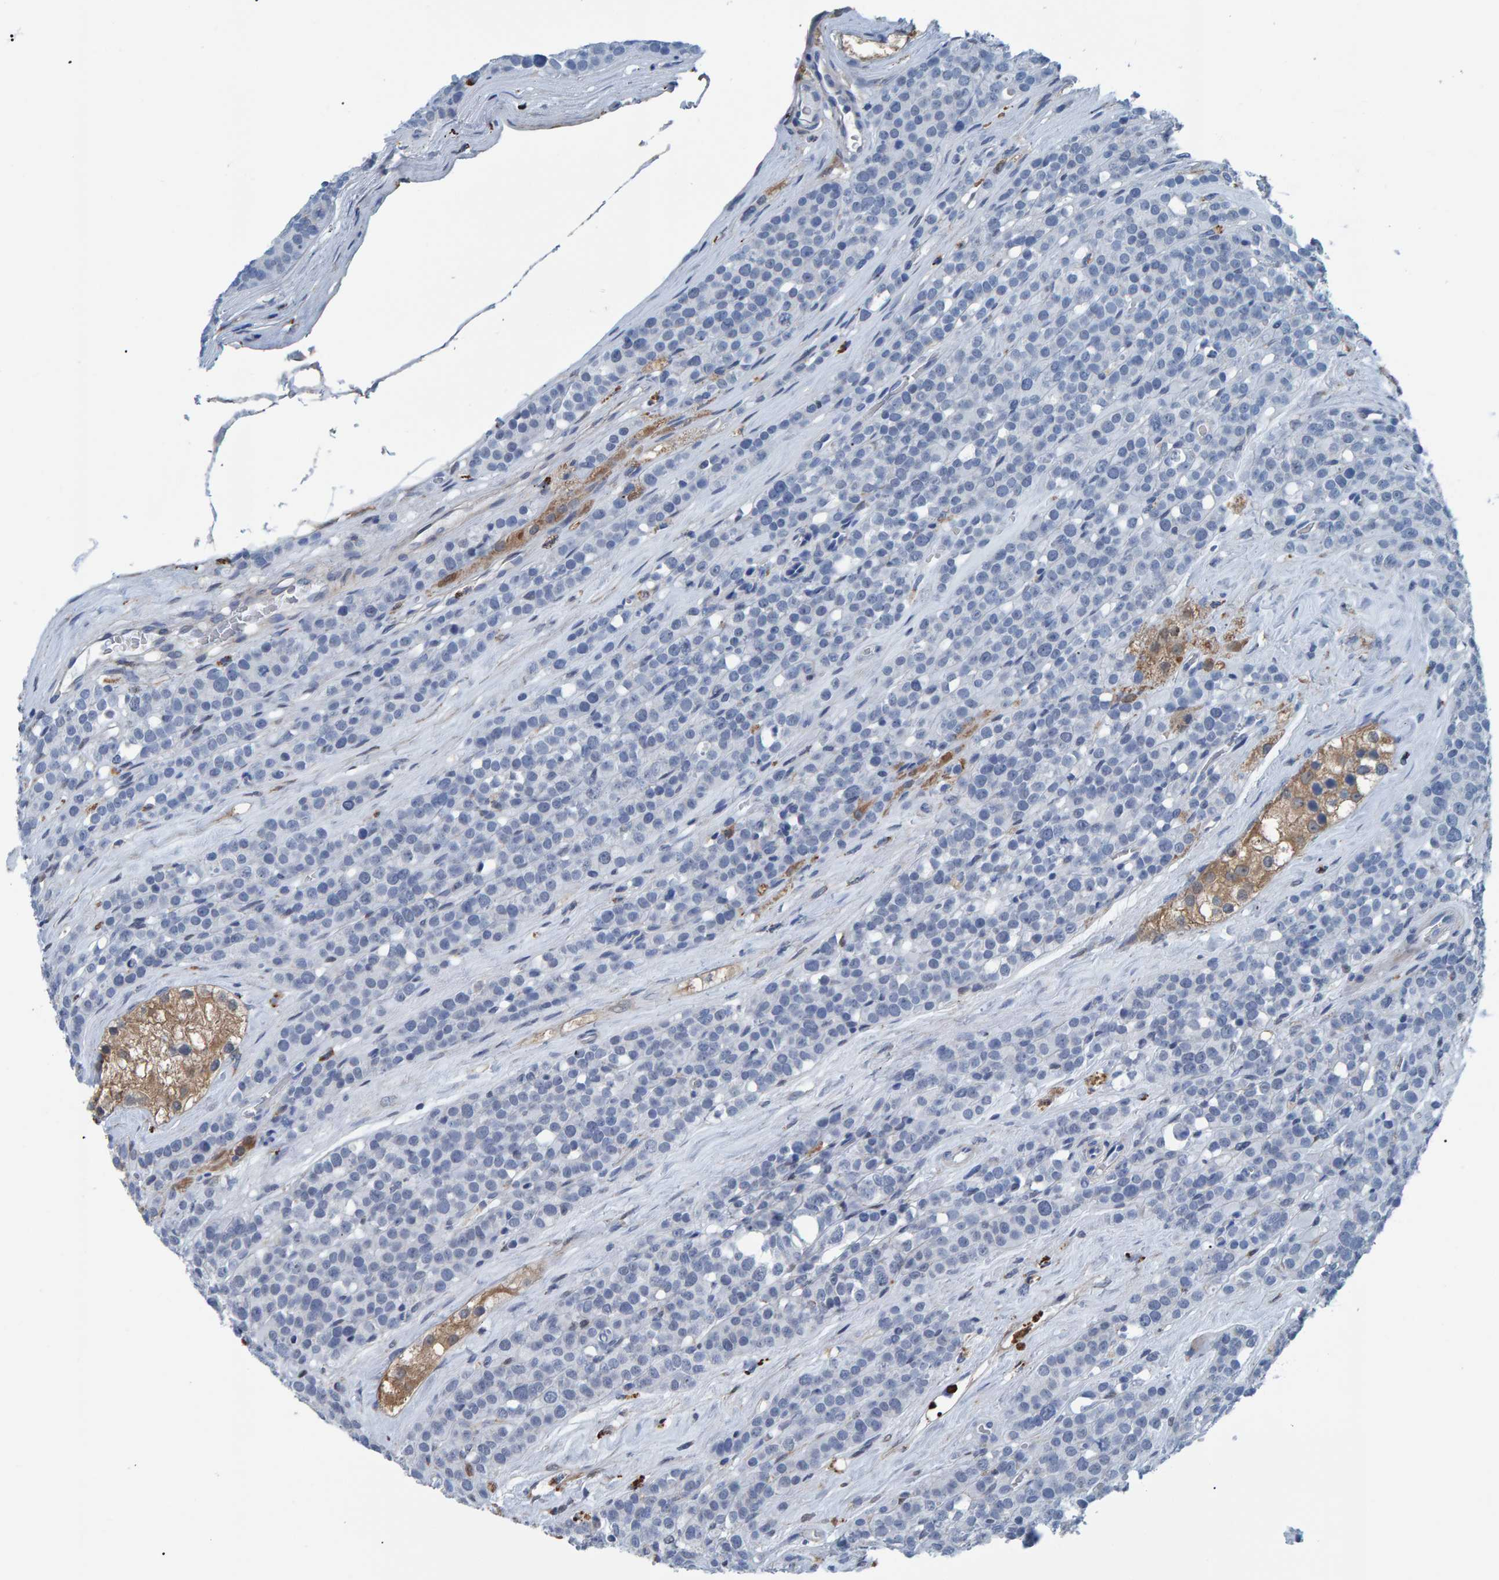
{"staining": {"intensity": "negative", "quantity": "none", "location": "none"}, "tissue": "testis cancer", "cell_type": "Tumor cells", "image_type": "cancer", "snomed": [{"axis": "morphology", "description": "Seminoma, NOS"}, {"axis": "topography", "description": "Testis"}], "caption": "This is an immunohistochemistry image of seminoma (testis). There is no positivity in tumor cells.", "gene": "IDO1", "patient": {"sex": "male", "age": 71}}